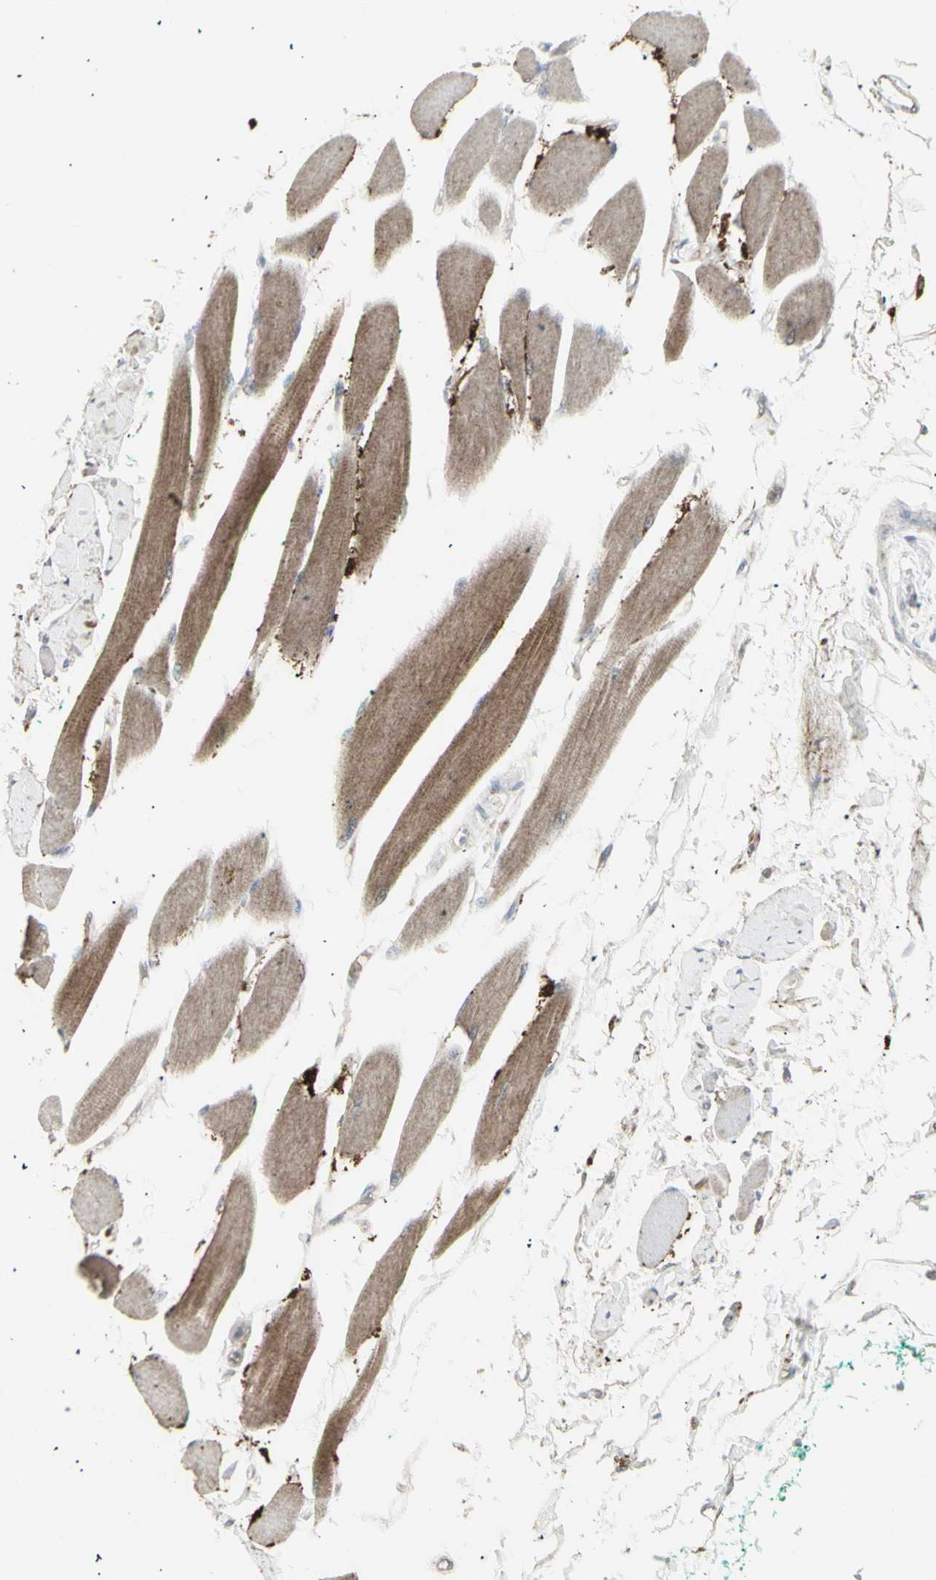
{"staining": {"intensity": "moderate", "quantity": ">75%", "location": "cytoplasmic/membranous"}, "tissue": "skeletal muscle", "cell_type": "Myocytes", "image_type": "normal", "snomed": [{"axis": "morphology", "description": "Normal tissue, NOS"}, {"axis": "topography", "description": "Skeletal muscle"}, {"axis": "topography", "description": "Oral tissue"}, {"axis": "topography", "description": "Peripheral nerve tissue"}], "caption": "Myocytes reveal medium levels of moderate cytoplasmic/membranous expression in approximately >75% of cells in normal human skeletal muscle. The protein is shown in brown color, while the nuclei are stained blue.", "gene": "RNASEL", "patient": {"sex": "female", "age": 84}}